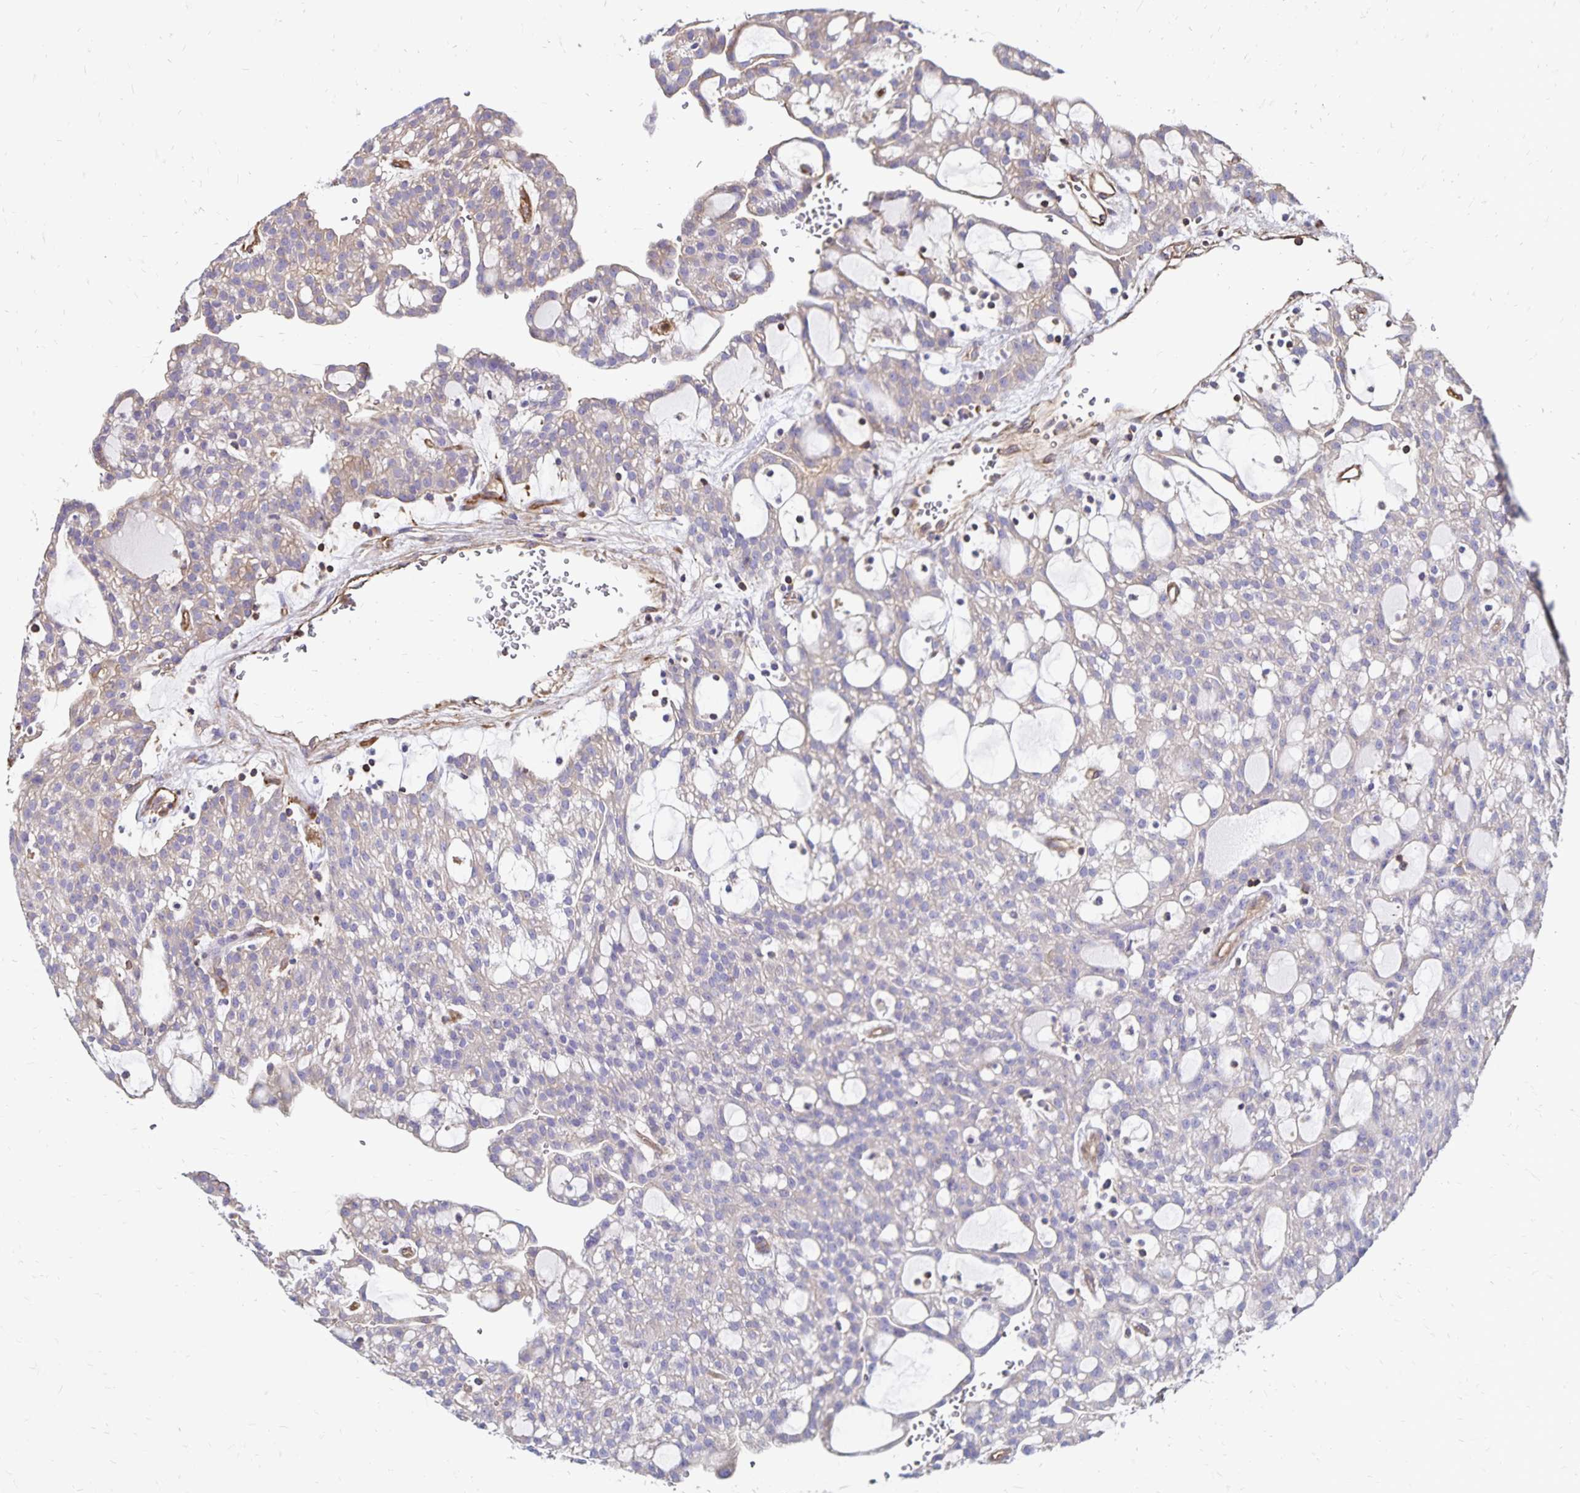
{"staining": {"intensity": "weak", "quantity": "<25%", "location": "cytoplasmic/membranous"}, "tissue": "renal cancer", "cell_type": "Tumor cells", "image_type": "cancer", "snomed": [{"axis": "morphology", "description": "Adenocarcinoma, NOS"}, {"axis": "topography", "description": "Kidney"}], "caption": "Immunohistochemical staining of human renal cancer (adenocarcinoma) displays no significant staining in tumor cells. Brightfield microscopy of immunohistochemistry (IHC) stained with DAB (3,3'-diaminobenzidine) (brown) and hematoxylin (blue), captured at high magnification.", "gene": "RPRML", "patient": {"sex": "male", "age": 63}}